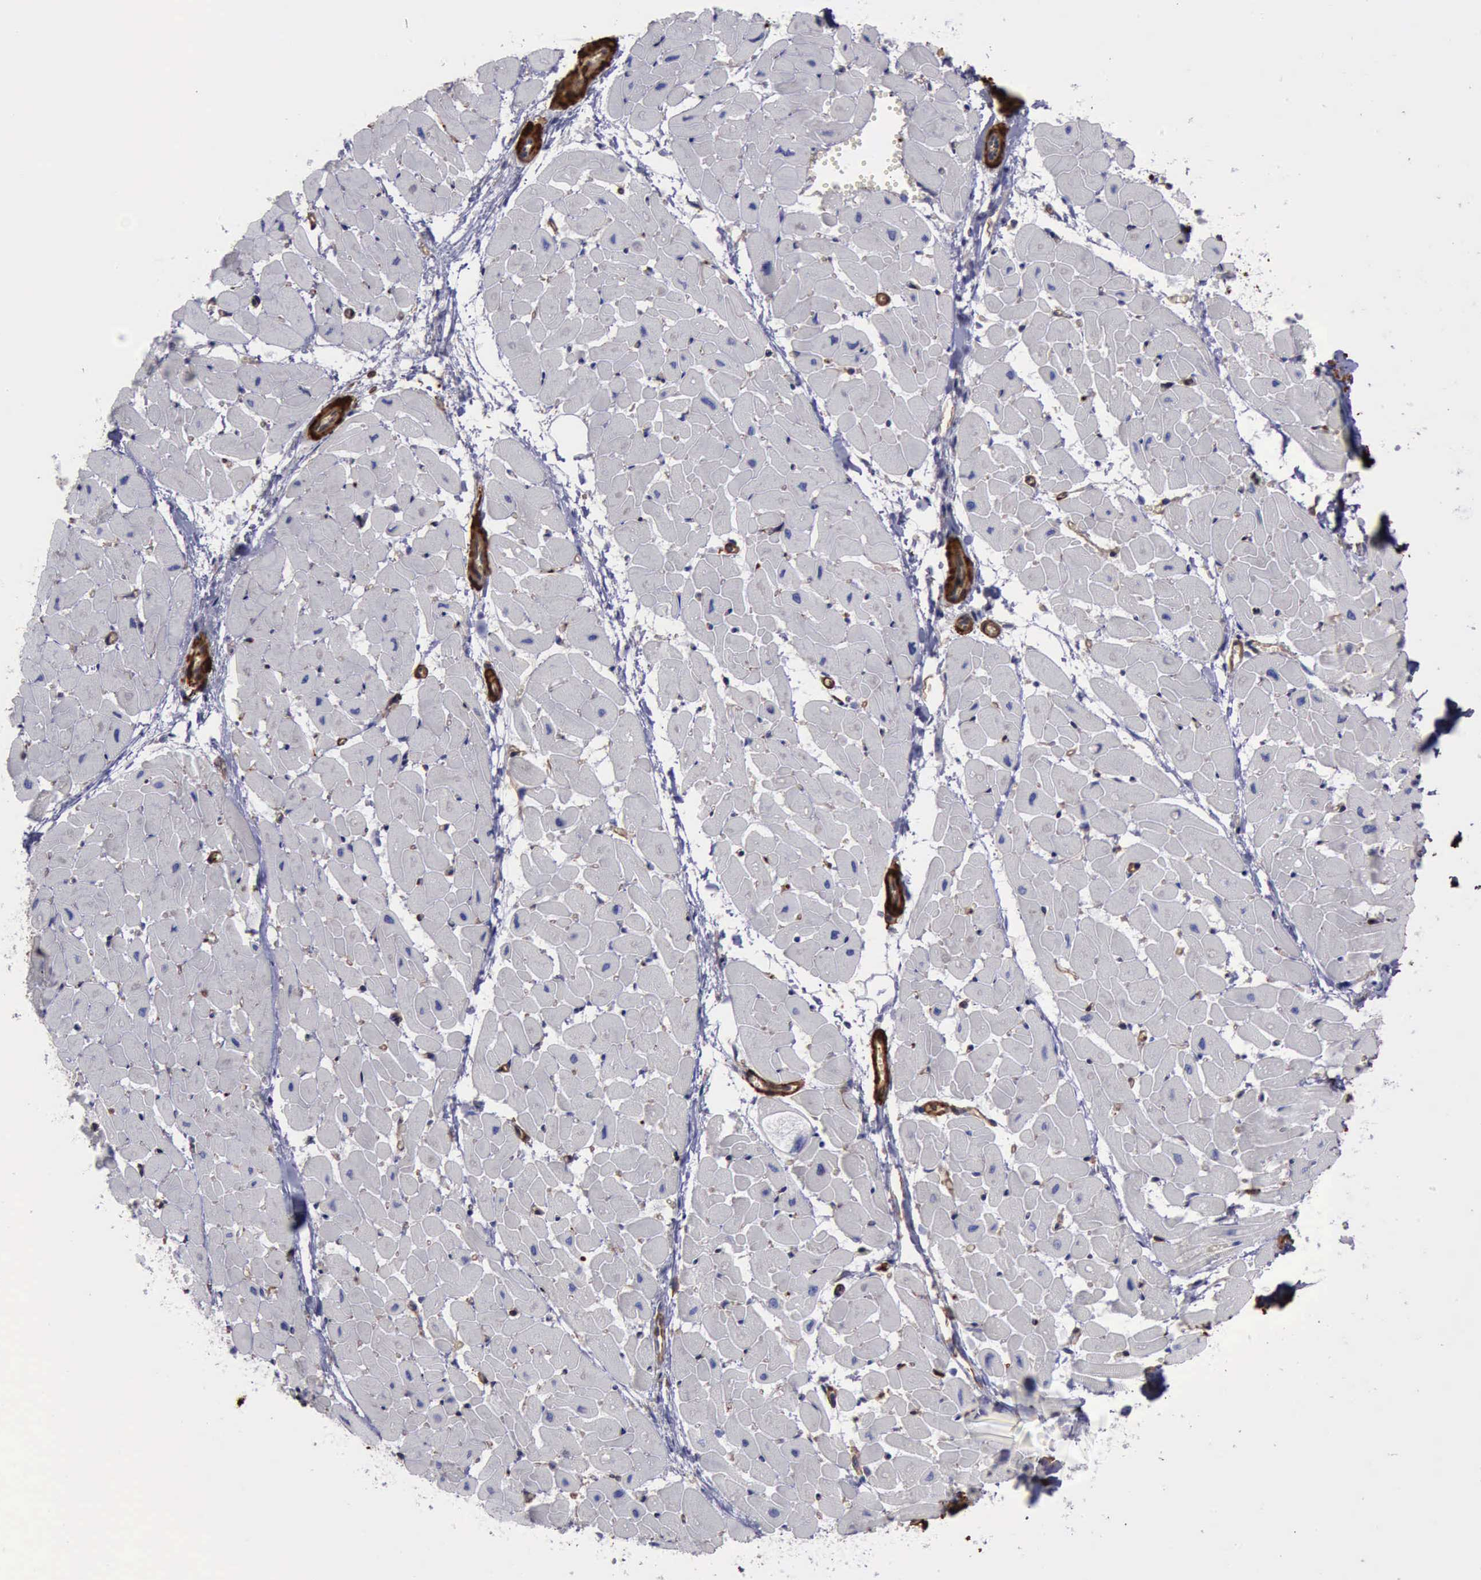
{"staining": {"intensity": "negative", "quantity": "none", "location": "none"}, "tissue": "heart muscle", "cell_type": "Cardiomyocytes", "image_type": "normal", "snomed": [{"axis": "morphology", "description": "Normal tissue, NOS"}, {"axis": "topography", "description": "Heart"}], "caption": "An image of heart muscle stained for a protein reveals no brown staining in cardiomyocytes. (Brightfield microscopy of DAB (3,3'-diaminobenzidine) immunohistochemistry at high magnification).", "gene": "FLNA", "patient": {"sex": "female", "age": 19}}